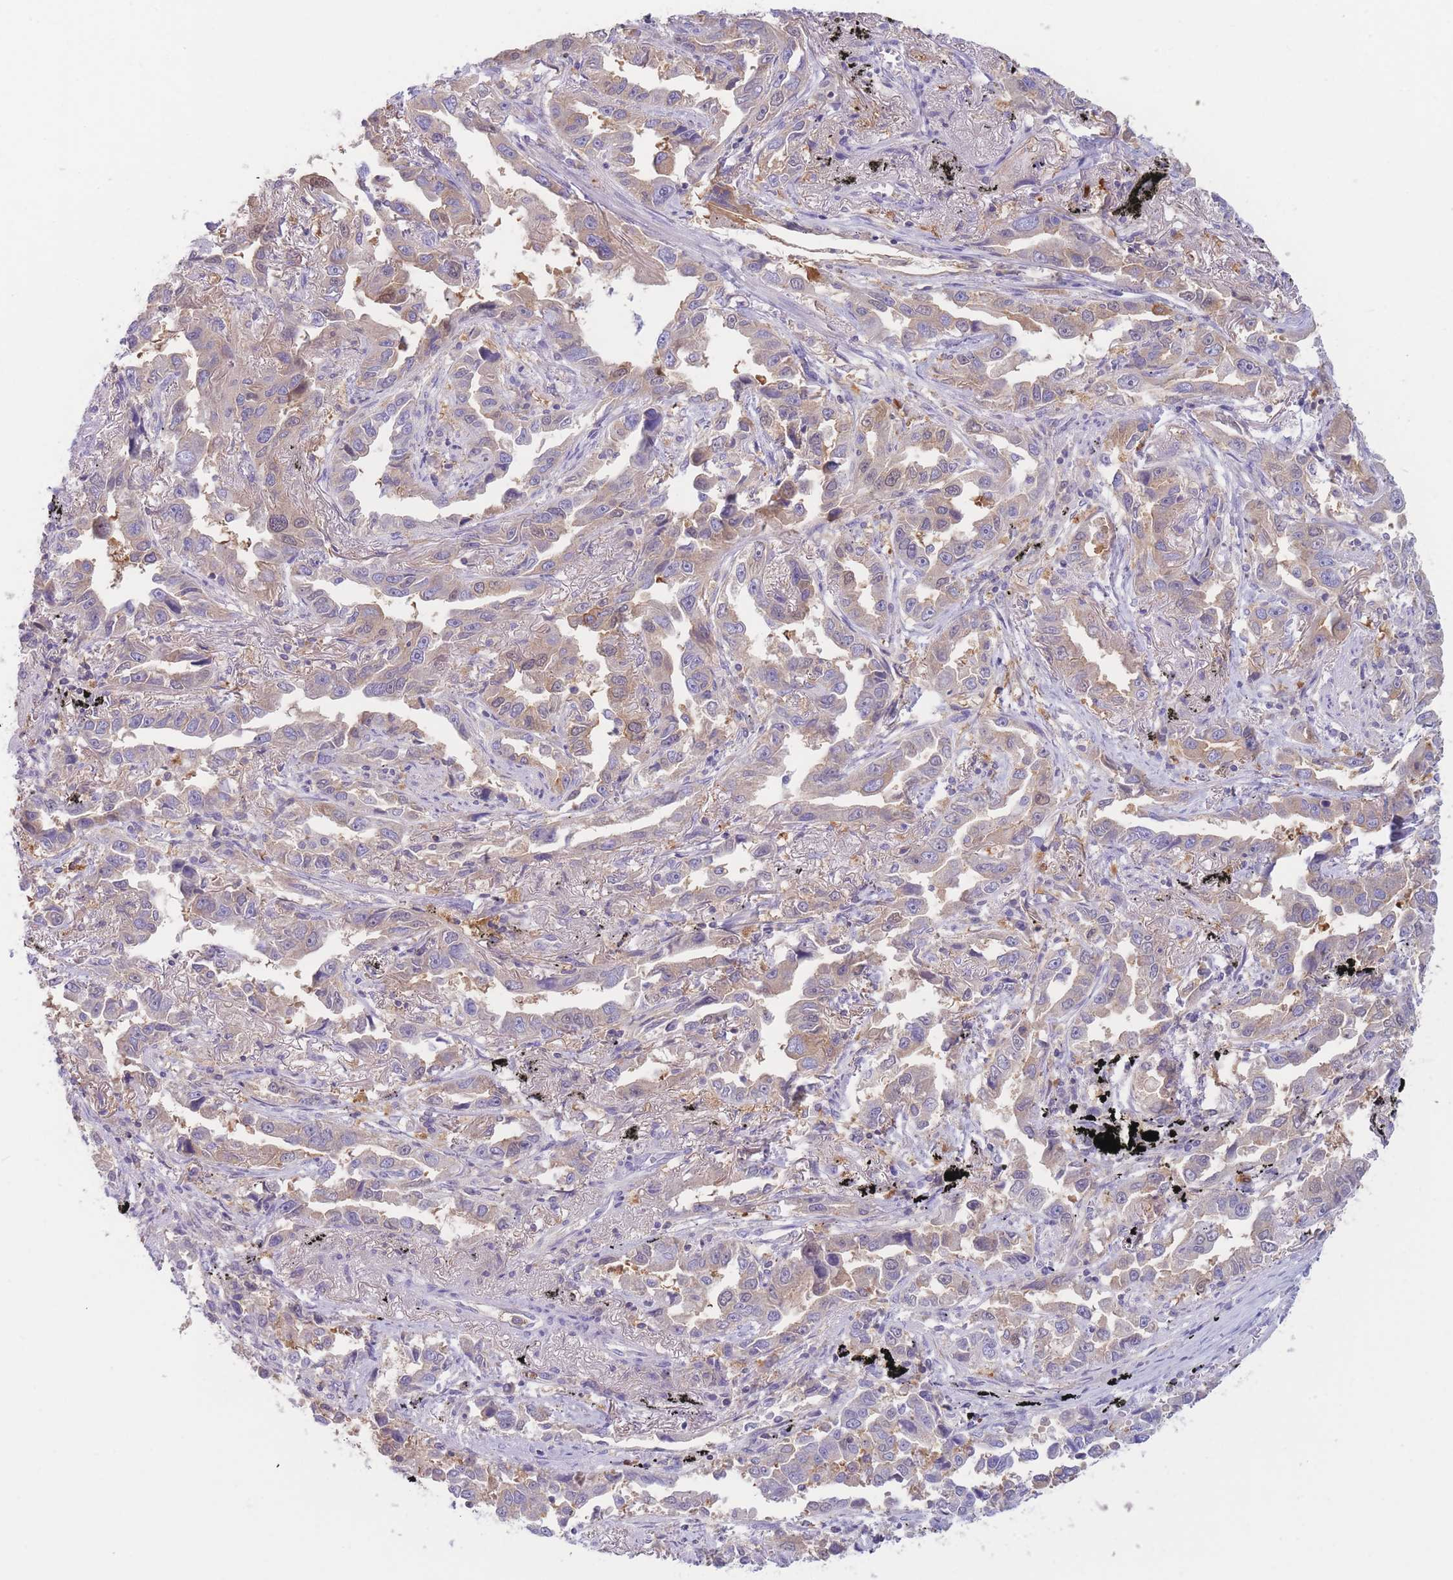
{"staining": {"intensity": "weak", "quantity": "25%-75%", "location": "cytoplasmic/membranous"}, "tissue": "lung cancer", "cell_type": "Tumor cells", "image_type": "cancer", "snomed": [{"axis": "morphology", "description": "Adenocarcinoma, NOS"}, {"axis": "topography", "description": "Lung"}], "caption": "IHC image of human lung cancer (adenocarcinoma) stained for a protein (brown), which shows low levels of weak cytoplasmic/membranous positivity in about 25%-75% of tumor cells.", "gene": "ST3GAL4", "patient": {"sex": "male", "age": 67}}